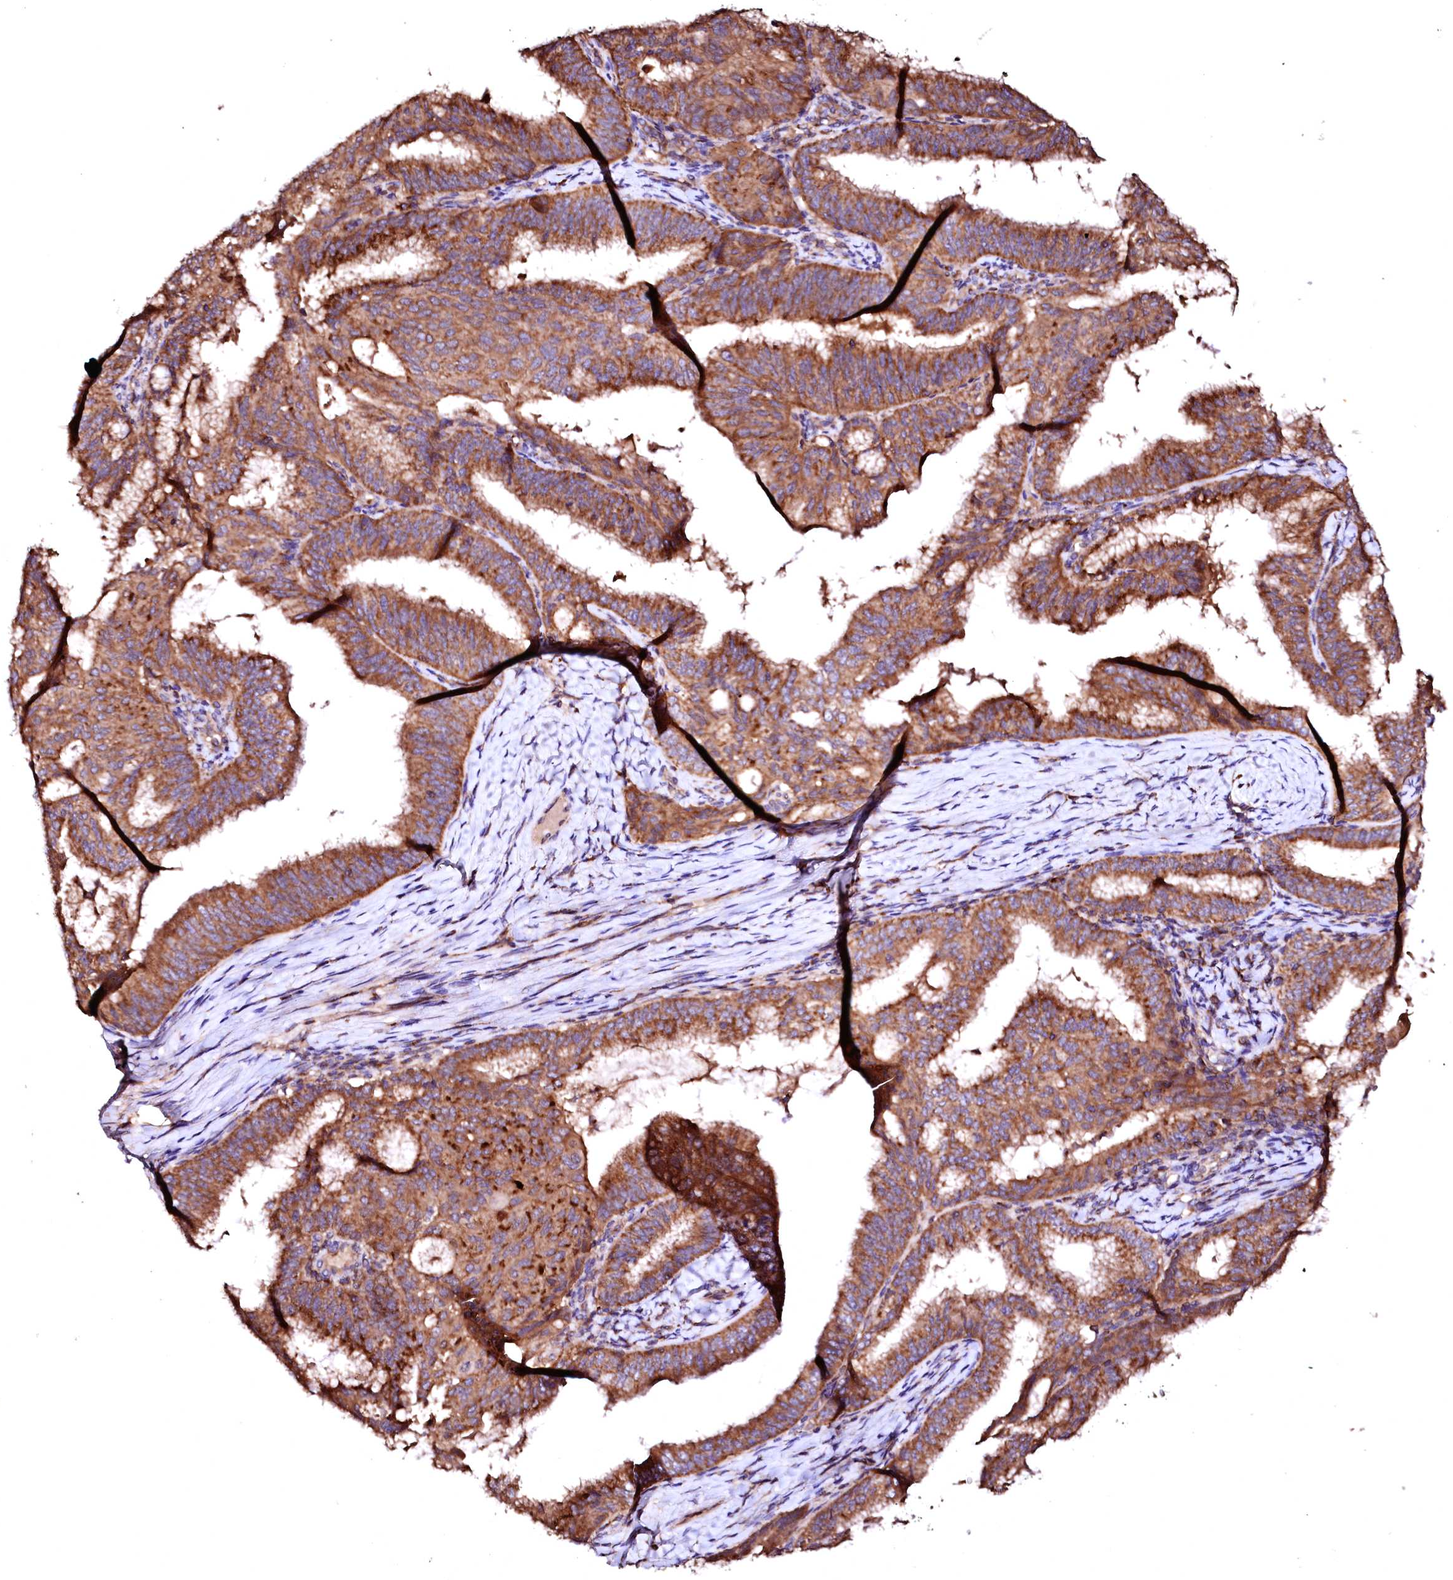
{"staining": {"intensity": "strong", "quantity": ">75%", "location": "cytoplasmic/membranous"}, "tissue": "endometrial cancer", "cell_type": "Tumor cells", "image_type": "cancer", "snomed": [{"axis": "morphology", "description": "Adenocarcinoma, NOS"}, {"axis": "topography", "description": "Endometrium"}], "caption": "Strong cytoplasmic/membranous protein positivity is identified in approximately >75% of tumor cells in endometrial cancer (adenocarcinoma).", "gene": "ST3GAL1", "patient": {"sex": "female", "age": 49}}